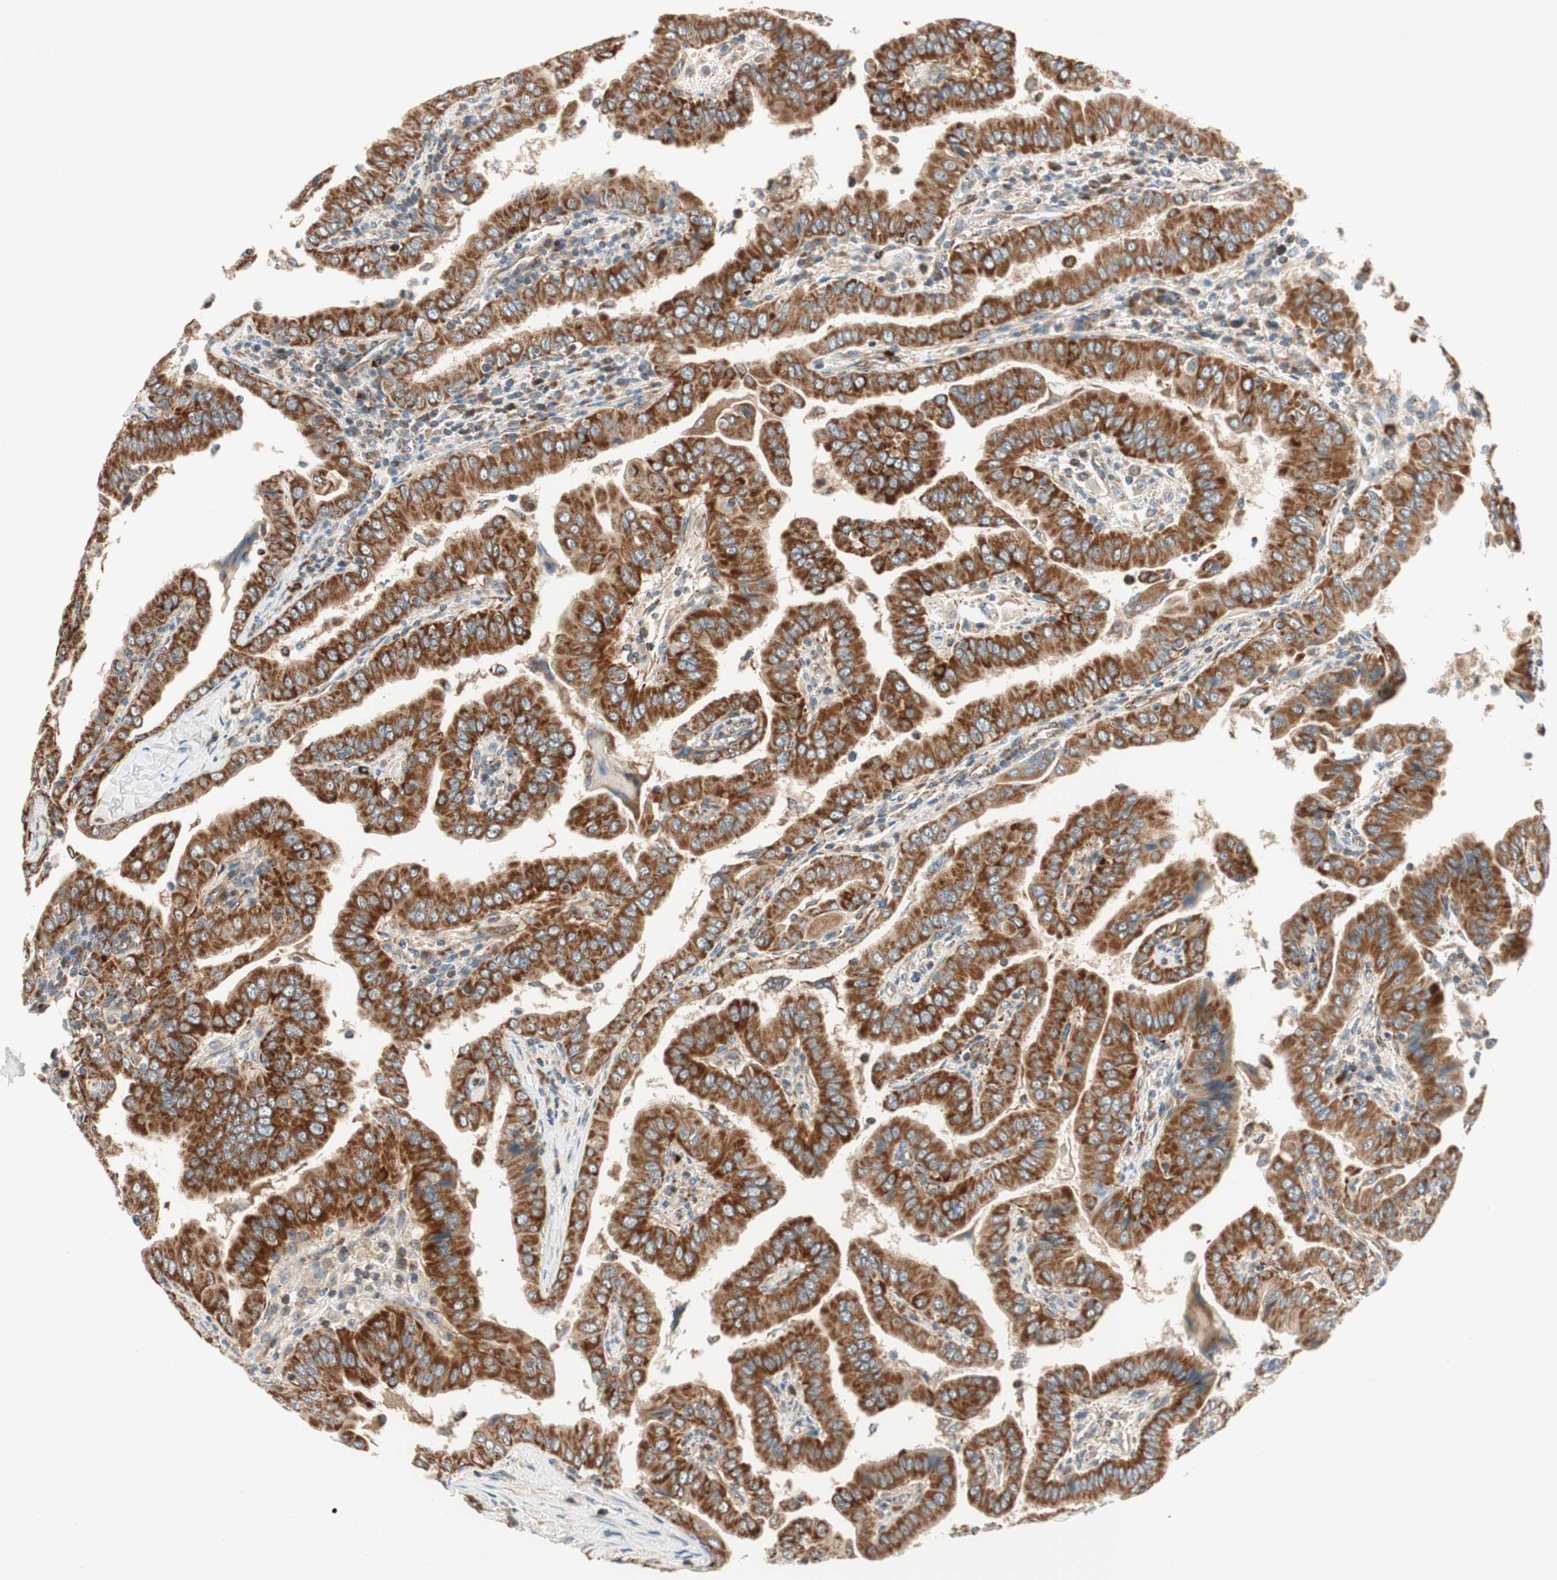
{"staining": {"intensity": "strong", "quantity": ">75%", "location": "cytoplasmic/membranous"}, "tissue": "thyroid cancer", "cell_type": "Tumor cells", "image_type": "cancer", "snomed": [{"axis": "morphology", "description": "Papillary adenocarcinoma, NOS"}, {"axis": "topography", "description": "Thyroid gland"}], "caption": "Protein staining of thyroid cancer tissue exhibits strong cytoplasmic/membranous positivity in approximately >75% of tumor cells.", "gene": "AKAP1", "patient": {"sex": "male", "age": 33}}